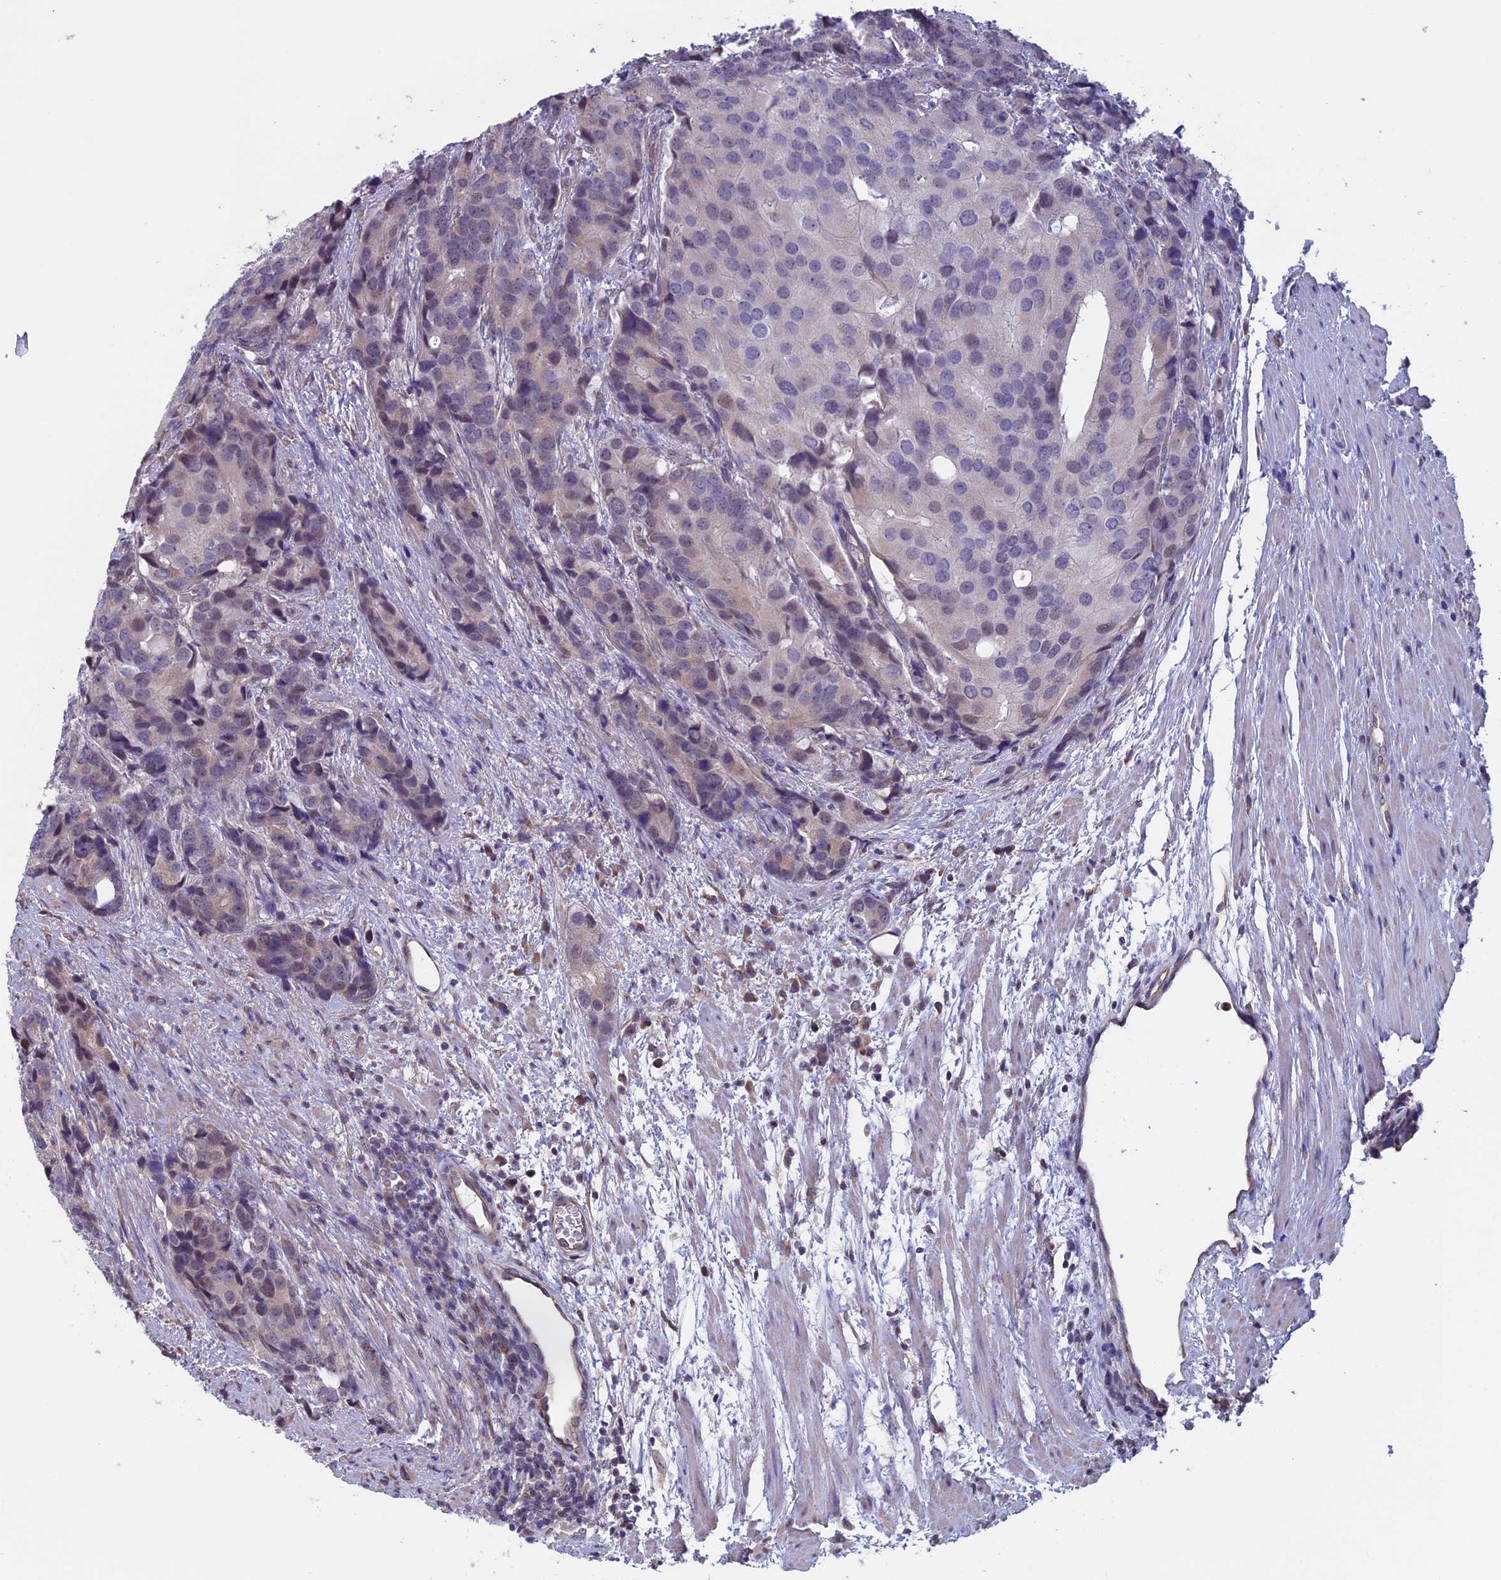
{"staining": {"intensity": "weak", "quantity": "<25%", "location": "cytoplasmic/membranous,nuclear"}, "tissue": "prostate cancer", "cell_type": "Tumor cells", "image_type": "cancer", "snomed": [{"axis": "morphology", "description": "Adenocarcinoma, High grade"}, {"axis": "topography", "description": "Prostate"}], "caption": "Immunohistochemistry of prostate high-grade adenocarcinoma displays no staining in tumor cells. Brightfield microscopy of immunohistochemistry (IHC) stained with DAB (3,3'-diaminobenzidine) (brown) and hematoxylin (blue), captured at high magnification.", "gene": "SLC1A6", "patient": {"sex": "male", "age": 62}}